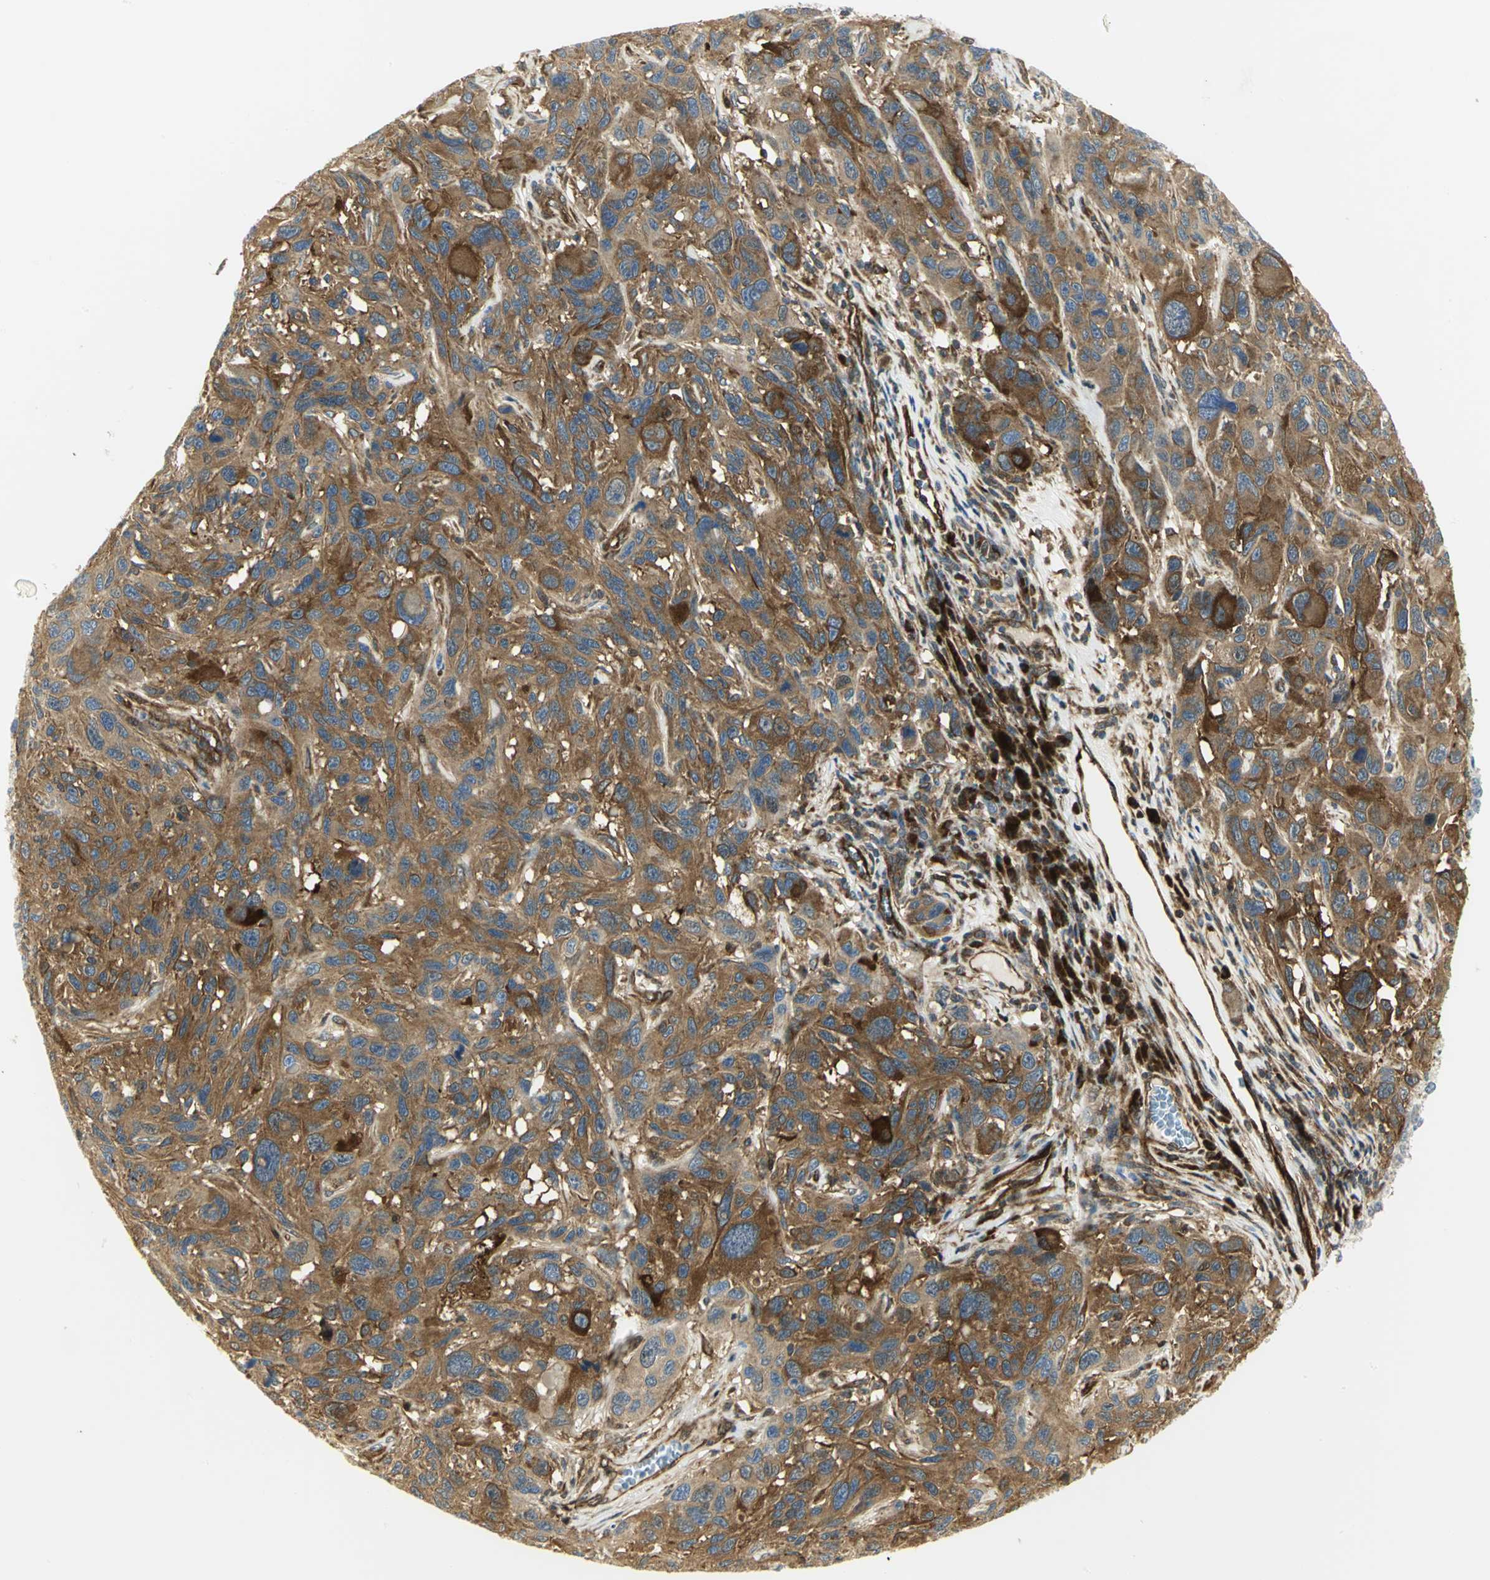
{"staining": {"intensity": "moderate", "quantity": ">75%", "location": "cytoplasmic/membranous"}, "tissue": "melanoma", "cell_type": "Tumor cells", "image_type": "cancer", "snomed": [{"axis": "morphology", "description": "Malignant melanoma, NOS"}, {"axis": "topography", "description": "Skin"}], "caption": "Immunohistochemical staining of human melanoma demonstrates medium levels of moderate cytoplasmic/membranous protein positivity in approximately >75% of tumor cells.", "gene": "EEA1", "patient": {"sex": "male", "age": 53}}